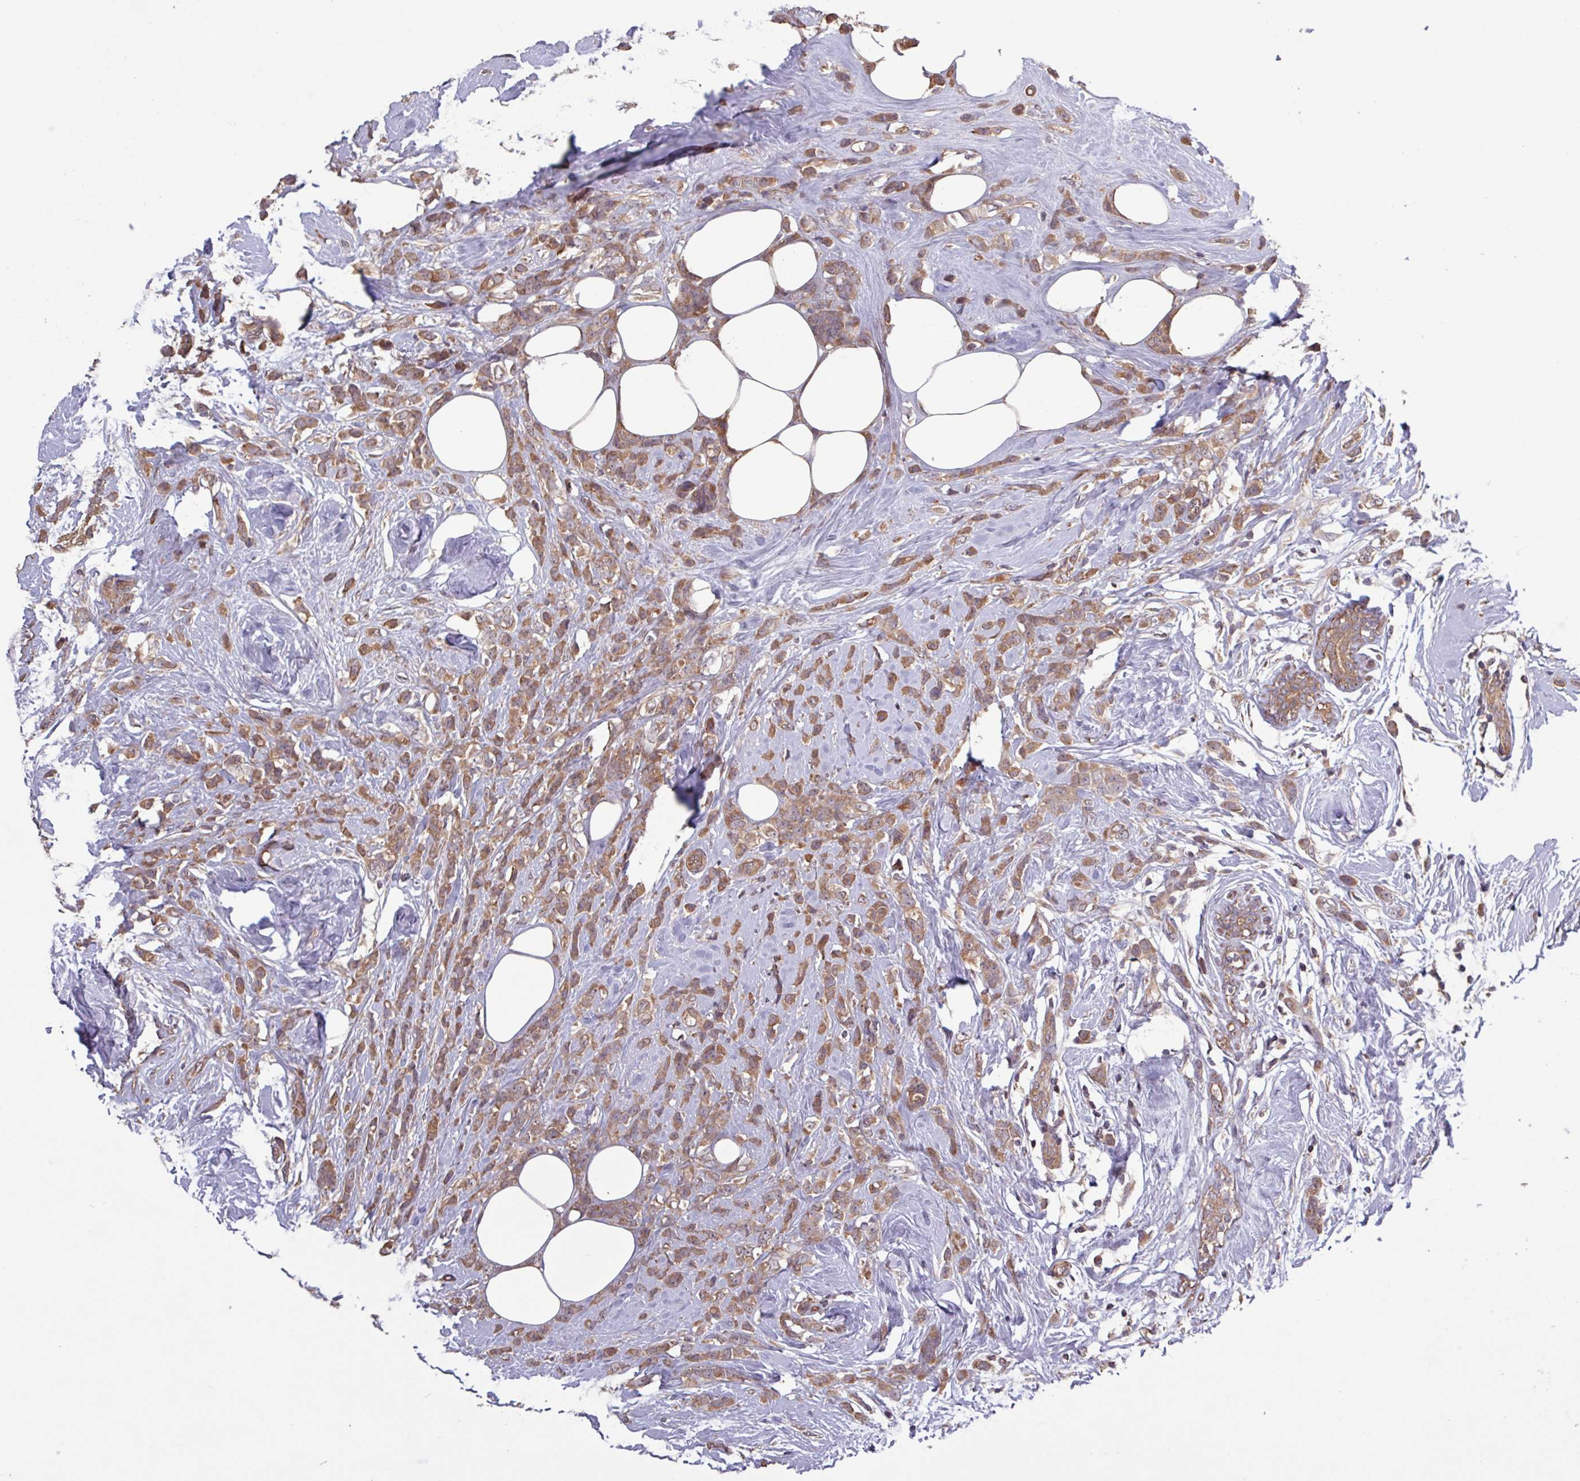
{"staining": {"intensity": "moderate", "quantity": ">75%", "location": "cytoplasmic/membranous"}, "tissue": "breast cancer", "cell_type": "Tumor cells", "image_type": "cancer", "snomed": [{"axis": "morphology", "description": "Duct carcinoma"}, {"axis": "topography", "description": "Breast"}], "caption": "A high-resolution photomicrograph shows IHC staining of breast cancer, which displays moderate cytoplasmic/membranous staining in about >75% of tumor cells.", "gene": "TRABD2A", "patient": {"sex": "female", "age": 80}}